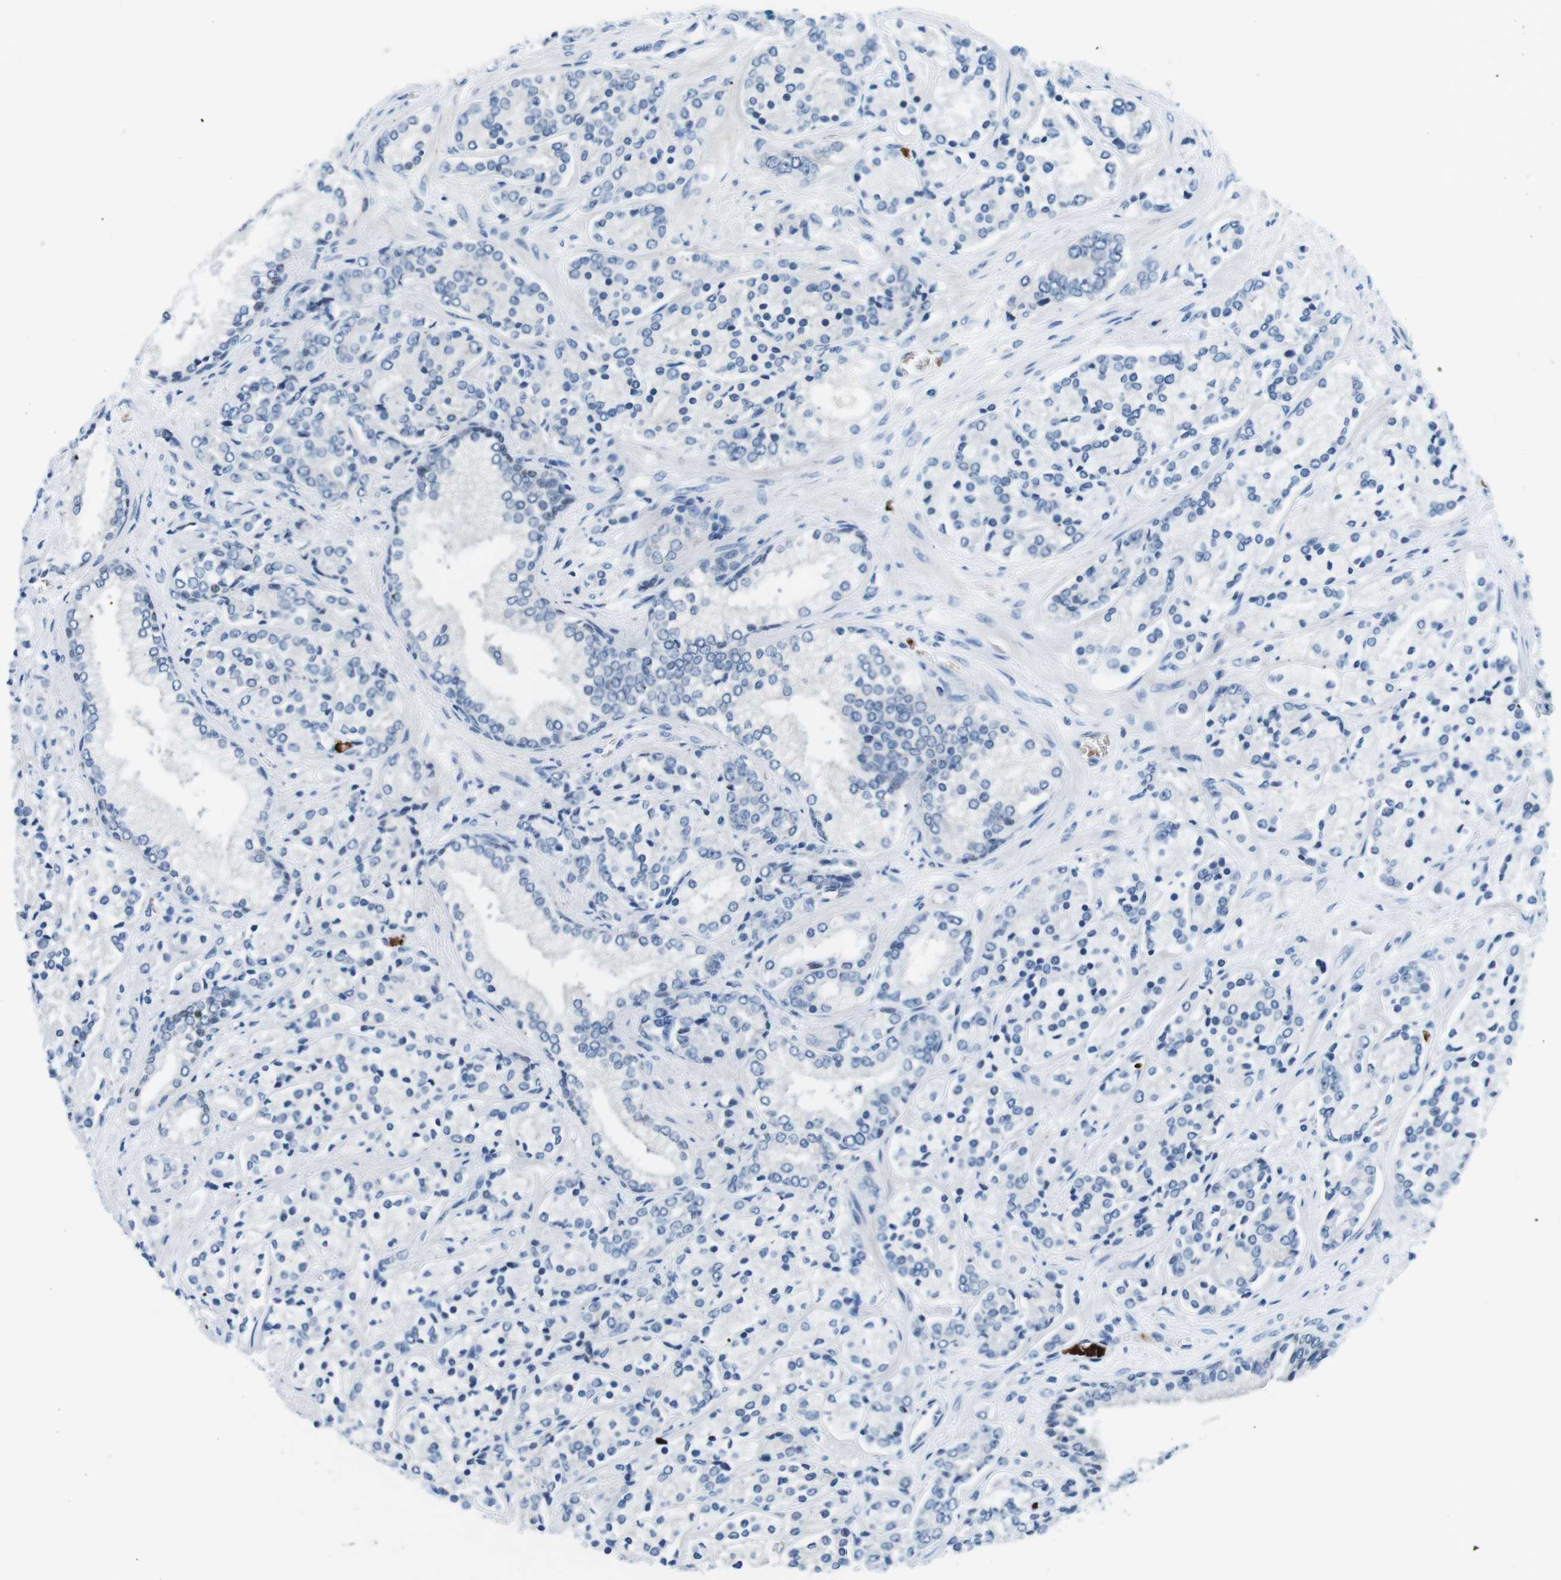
{"staining": {"intensity": "negative", "quantity": "none", "location": "none"}, "tissue": "prostate cancer", "cell_type": "Tumor cells", "image_type": "cancer", "snomed": [{"axis": "morphology", "description": "Adenocarcinoma, High grade"}, {"axis": "topography", "description": "Prostate"}], "caption": "High power microscopy histopathology image of an immunohistochemistry (IHC) histopathology image of prostate cancer (high-grade adenocarcinoma), revealing no significant staining in tumor cells.", "gene": "TFAP2C", "patient": {"sex": "male", "age": 71}}